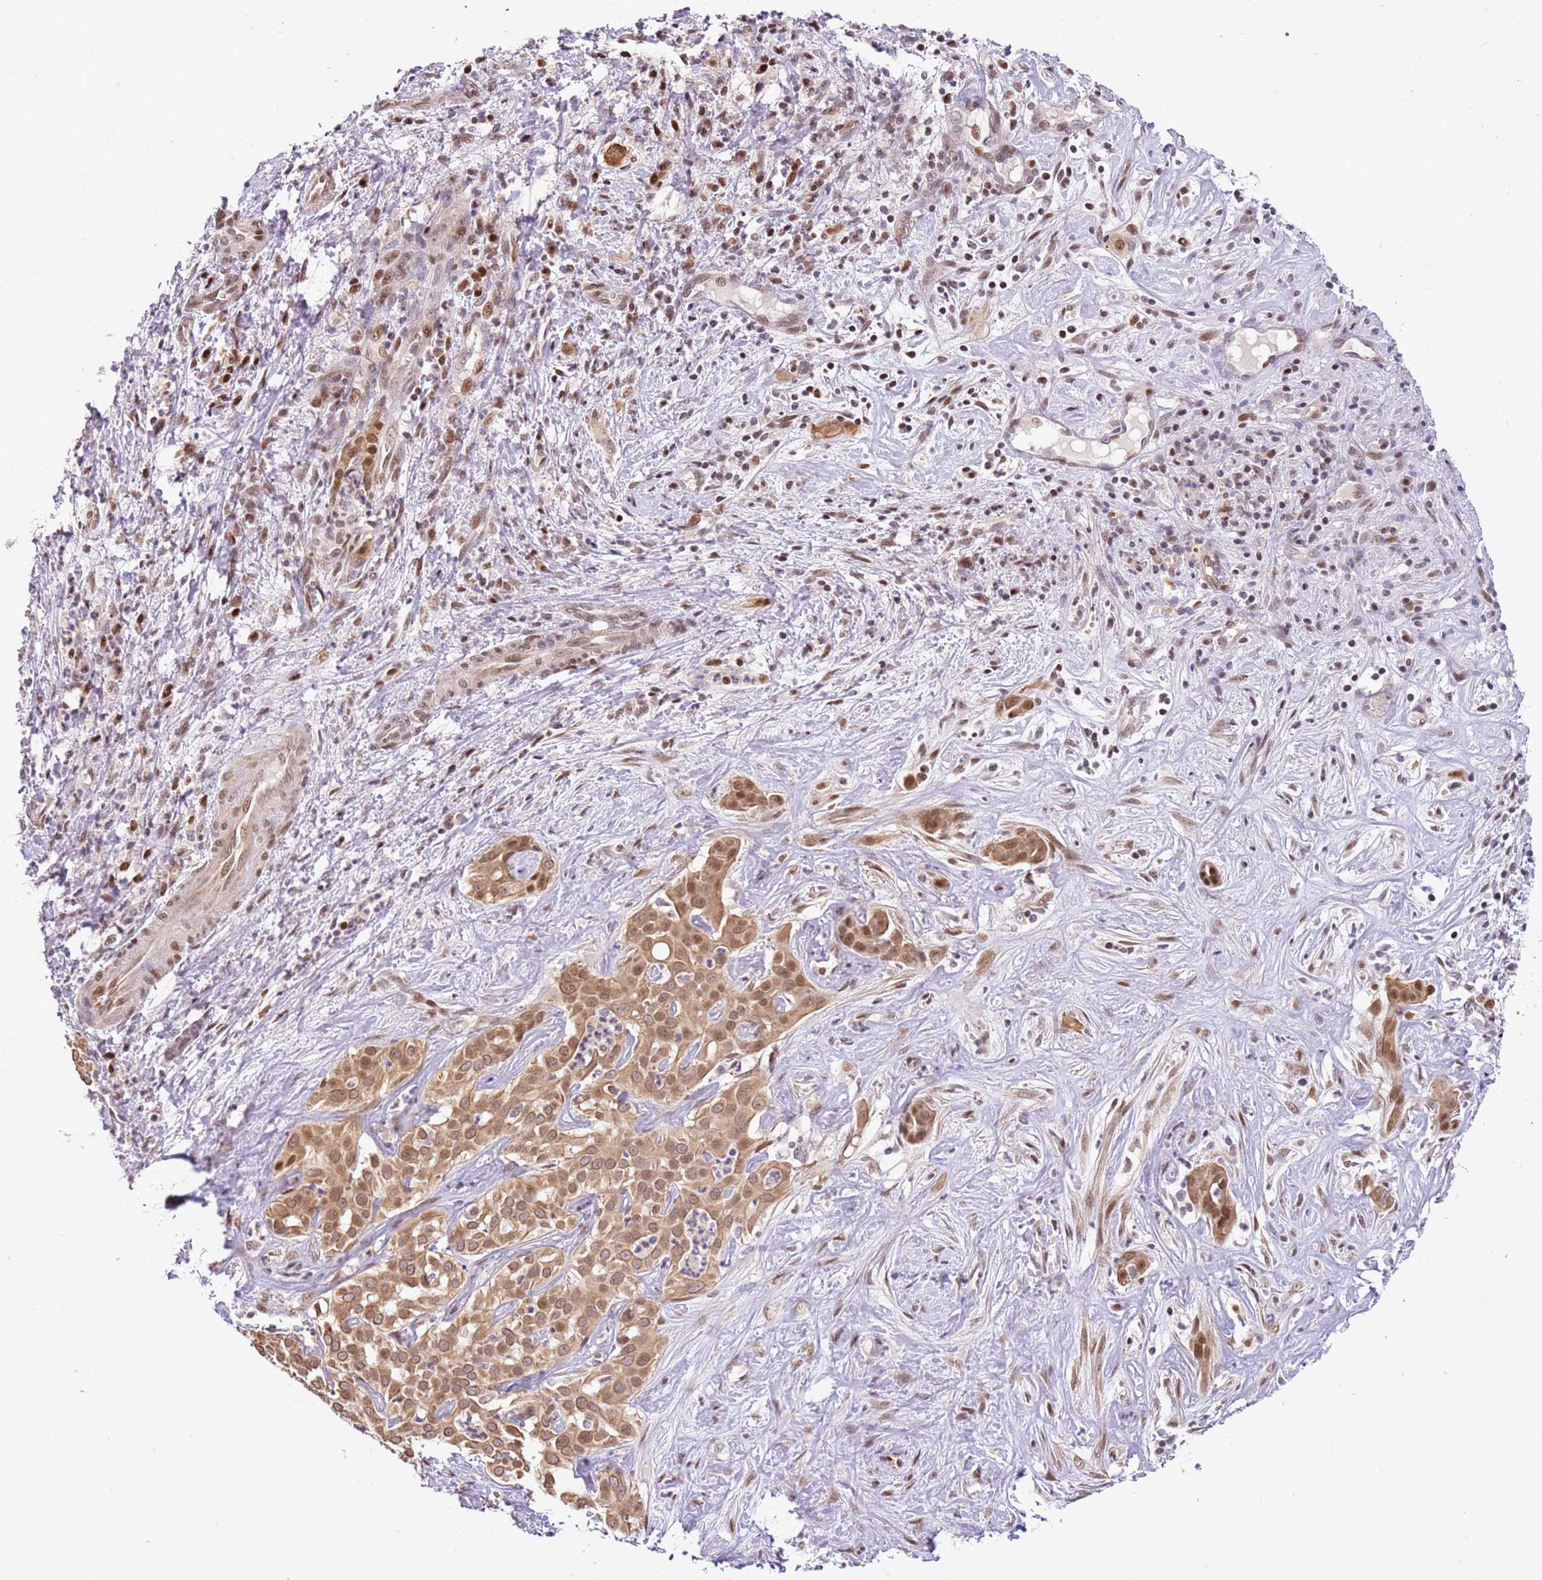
{"staining": {"intensity": "moderate", "quantity": ">75%", "location": "cytoplasmic/membranous,nuclear"}, "tissue": "liver cancer", "cell_type": "Tumor cells", "image_type": "cancer", "snomed": [{"axis": "morphology", "description": "Cholangiocarcinoma"}, {"axis": "topography", "description": "Liver"}], "caption": "Brown immunohistochemical staining in liver cancer (cholangiocarcinoma) exhibits moderate cytoplasmic/membranous and nuclear staining in approximately >75% of tumor cells.", "gene": "RFK", "patient": {"sex": "male", "age": 67}}